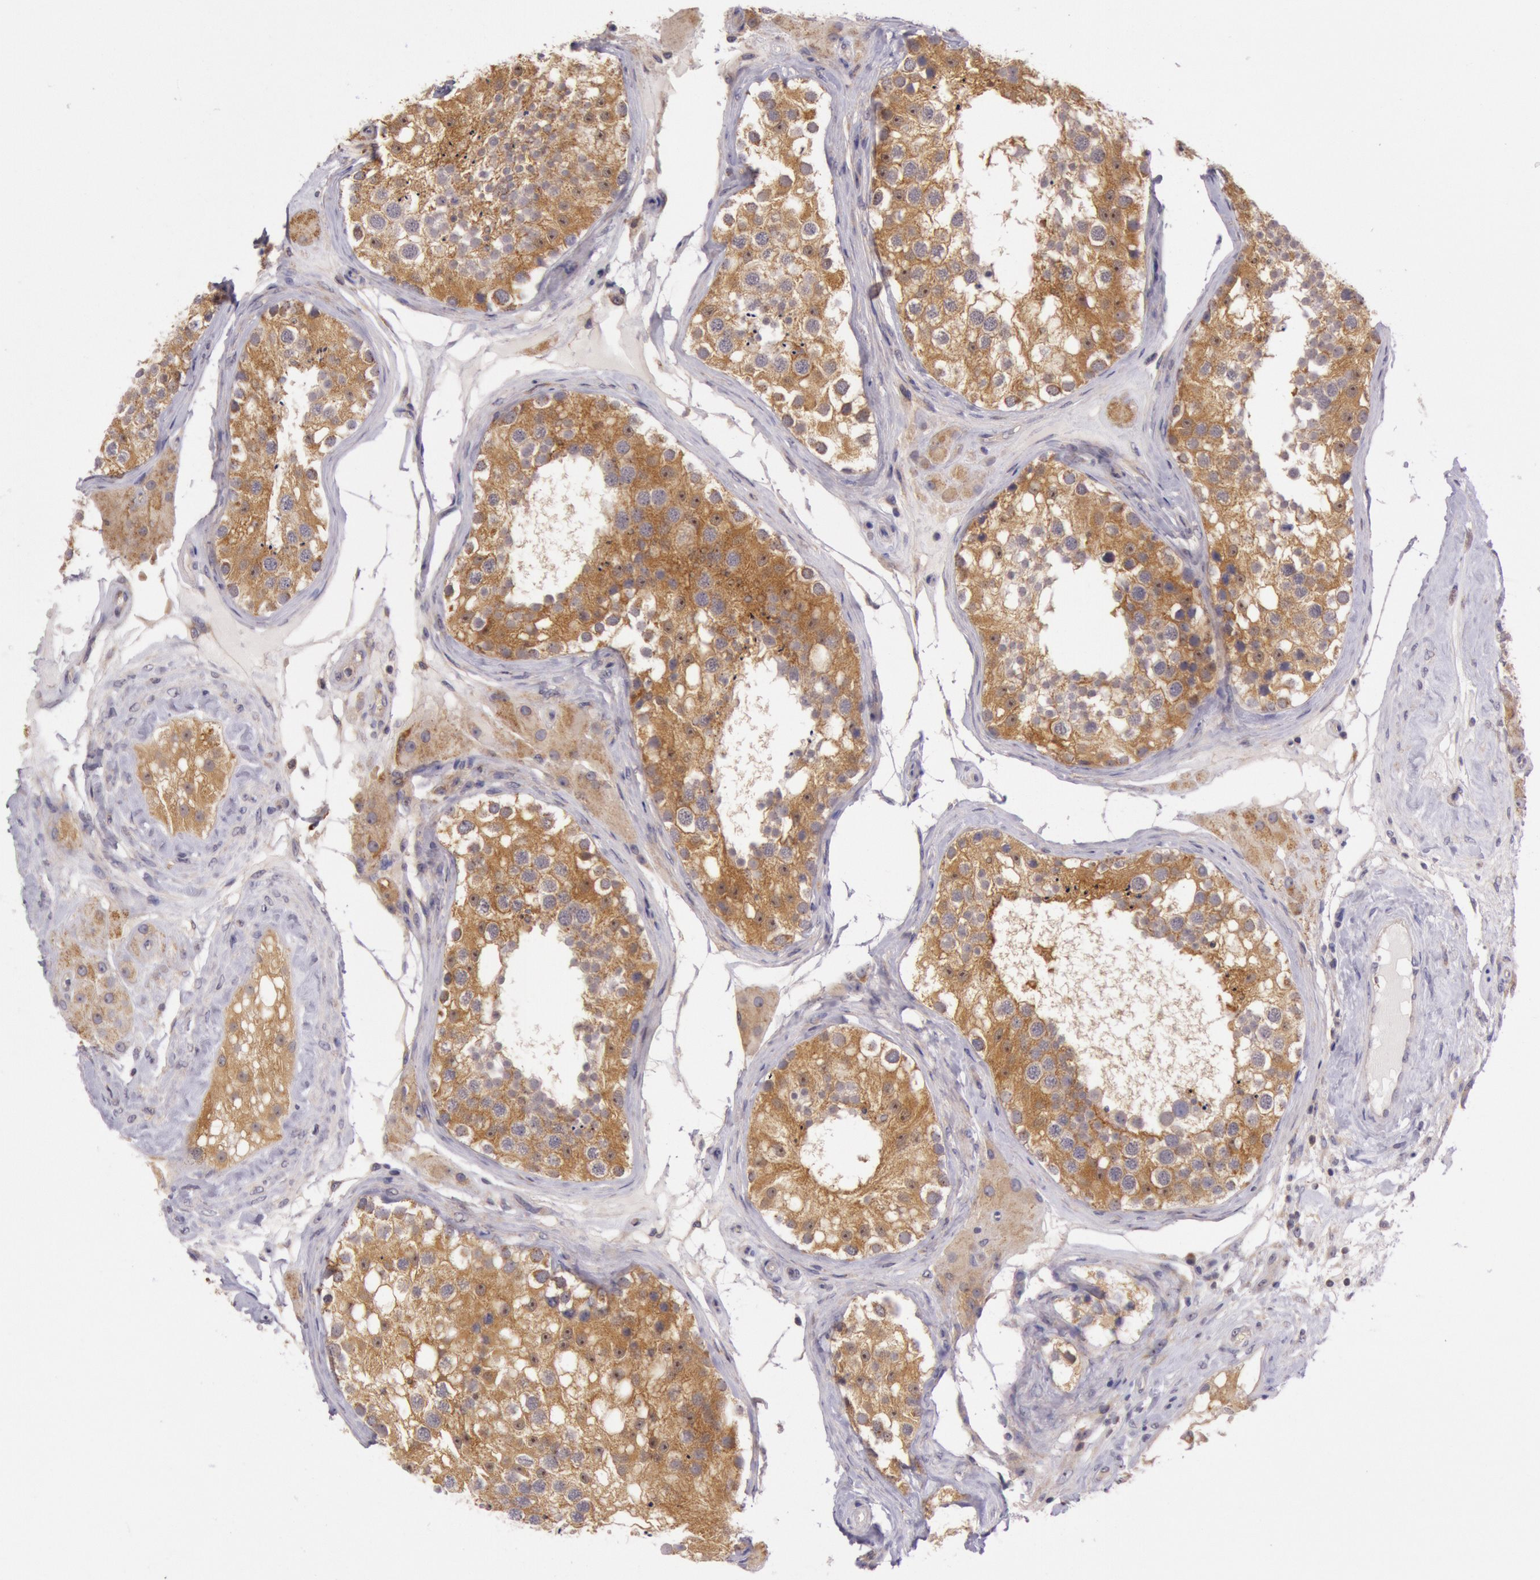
{"staining": {"intensity": "moderate", "quantity": ">75%", "location": "cytoplasmic/membranous,nuclear"}, "tissue": "testis", "cell_type": "Cells in seminiferous ducts", "image_type": "normal", "snomed": [{"axis": "morphology", "description": "Normal tissue, NOS"}, {"axis": "topography", "description": "Testis"}], "caption": "Cells in seminiferous ducts display medium levels of moderate cytoplasmic/membranous,nuclear staining in about >75% of cells in benign testis. (Stains: DAB (3,3'-diaminobenzidine) in brown, nuclei in blue, Microscopy: brightfield microscopy at high magnification).", "gene": "CDK16", "patient": {"sex": "male", "age": 68}}